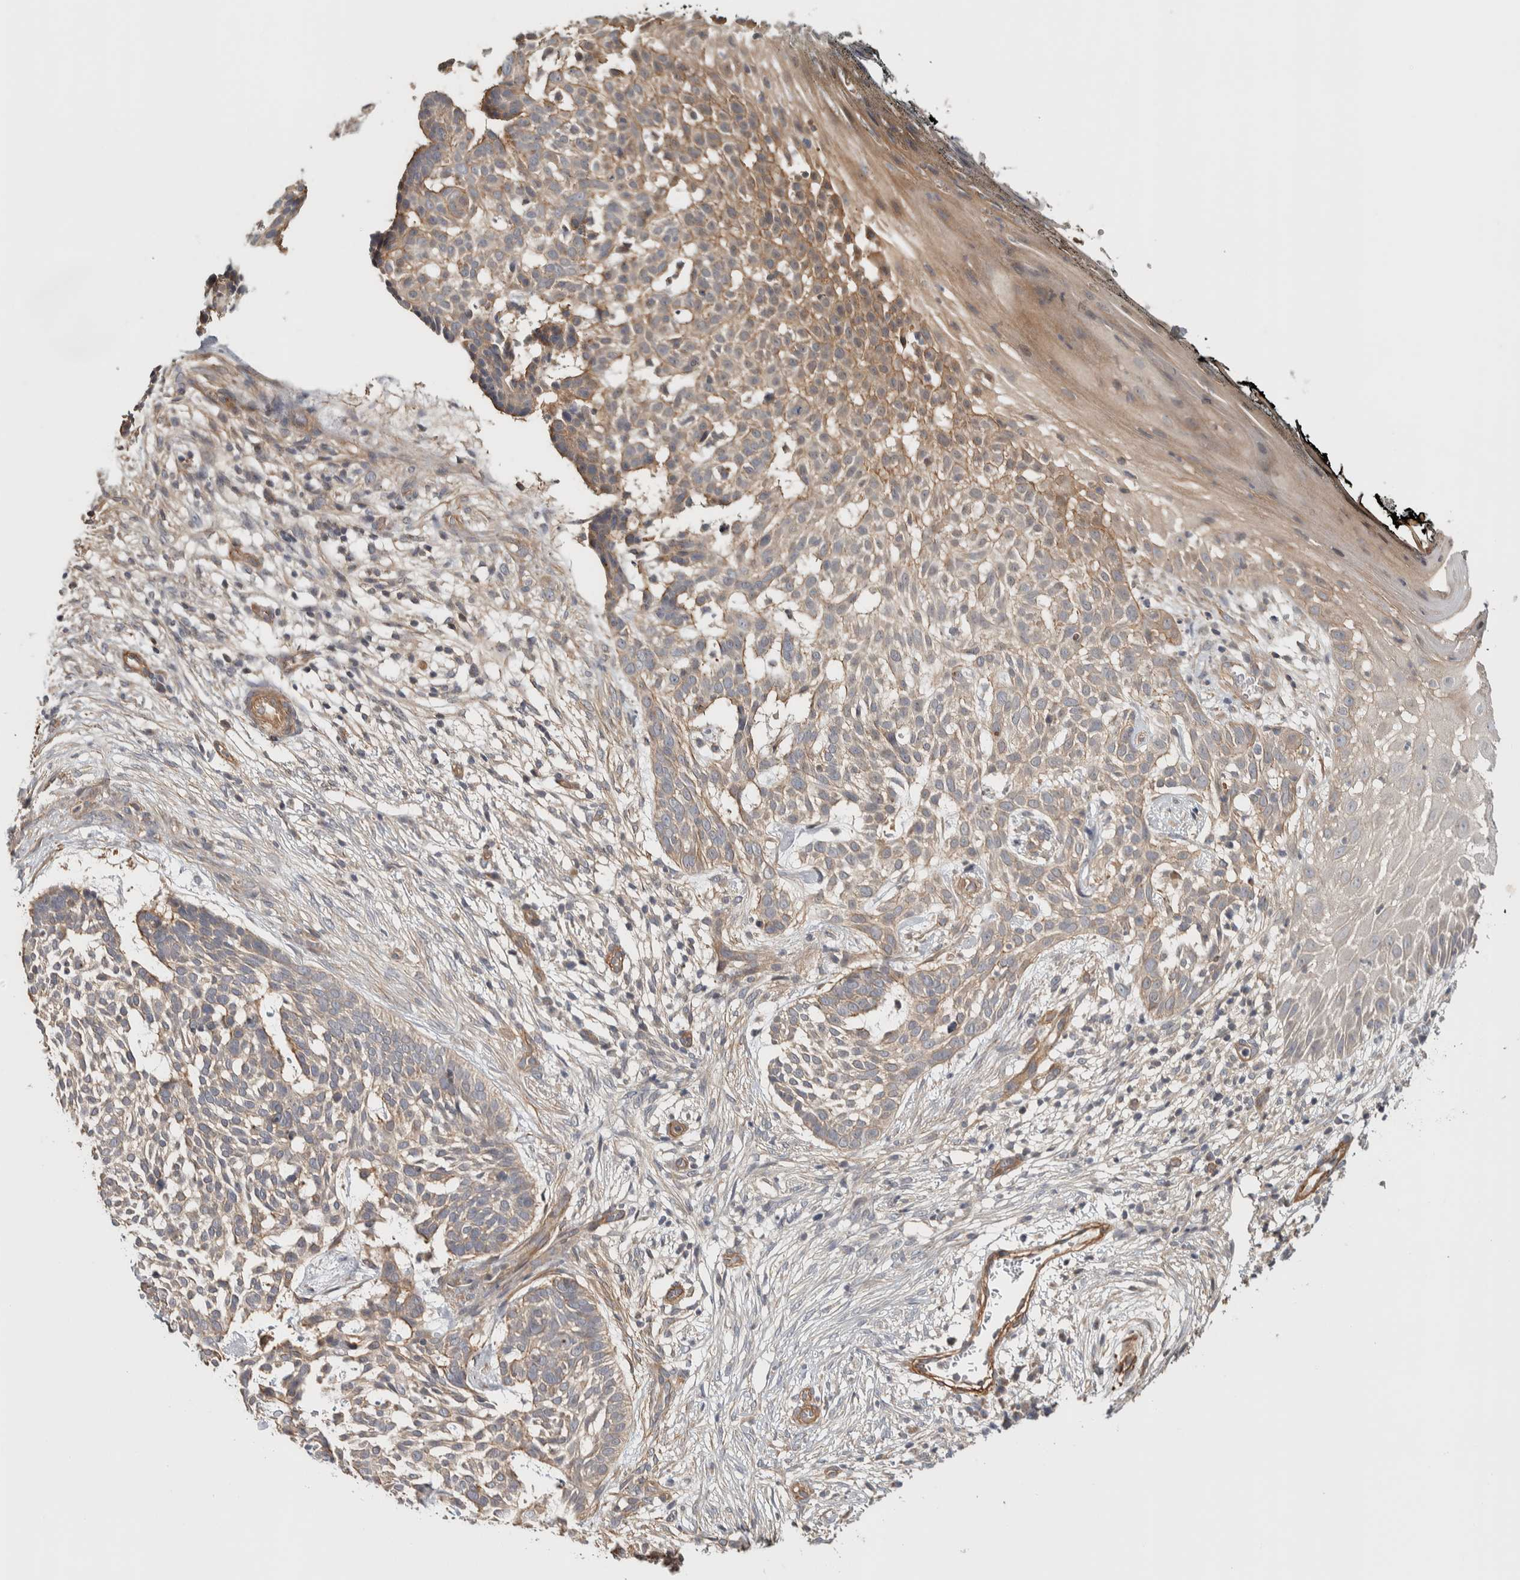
{"staining": {"intensity": "weak", "quantity": ">75%", "location": "cytoplasmic/membranous"}, "tissue": "skin cancer", "cell_type": "Tumor cells", "image_type": "cancer", "snomed": [{"axis": "morphology", "description": "Basal cell carcinoma"}, {"axis": "topography", "description": "Skin"}], "caption": "An image of basal cell carcinoma (skin) stained for a protein displays weak cytoplasmic/membranous brown staining in tumor cells.", "gene": "CHMP4C", "patient": {"sex": "female", "age": 64}}